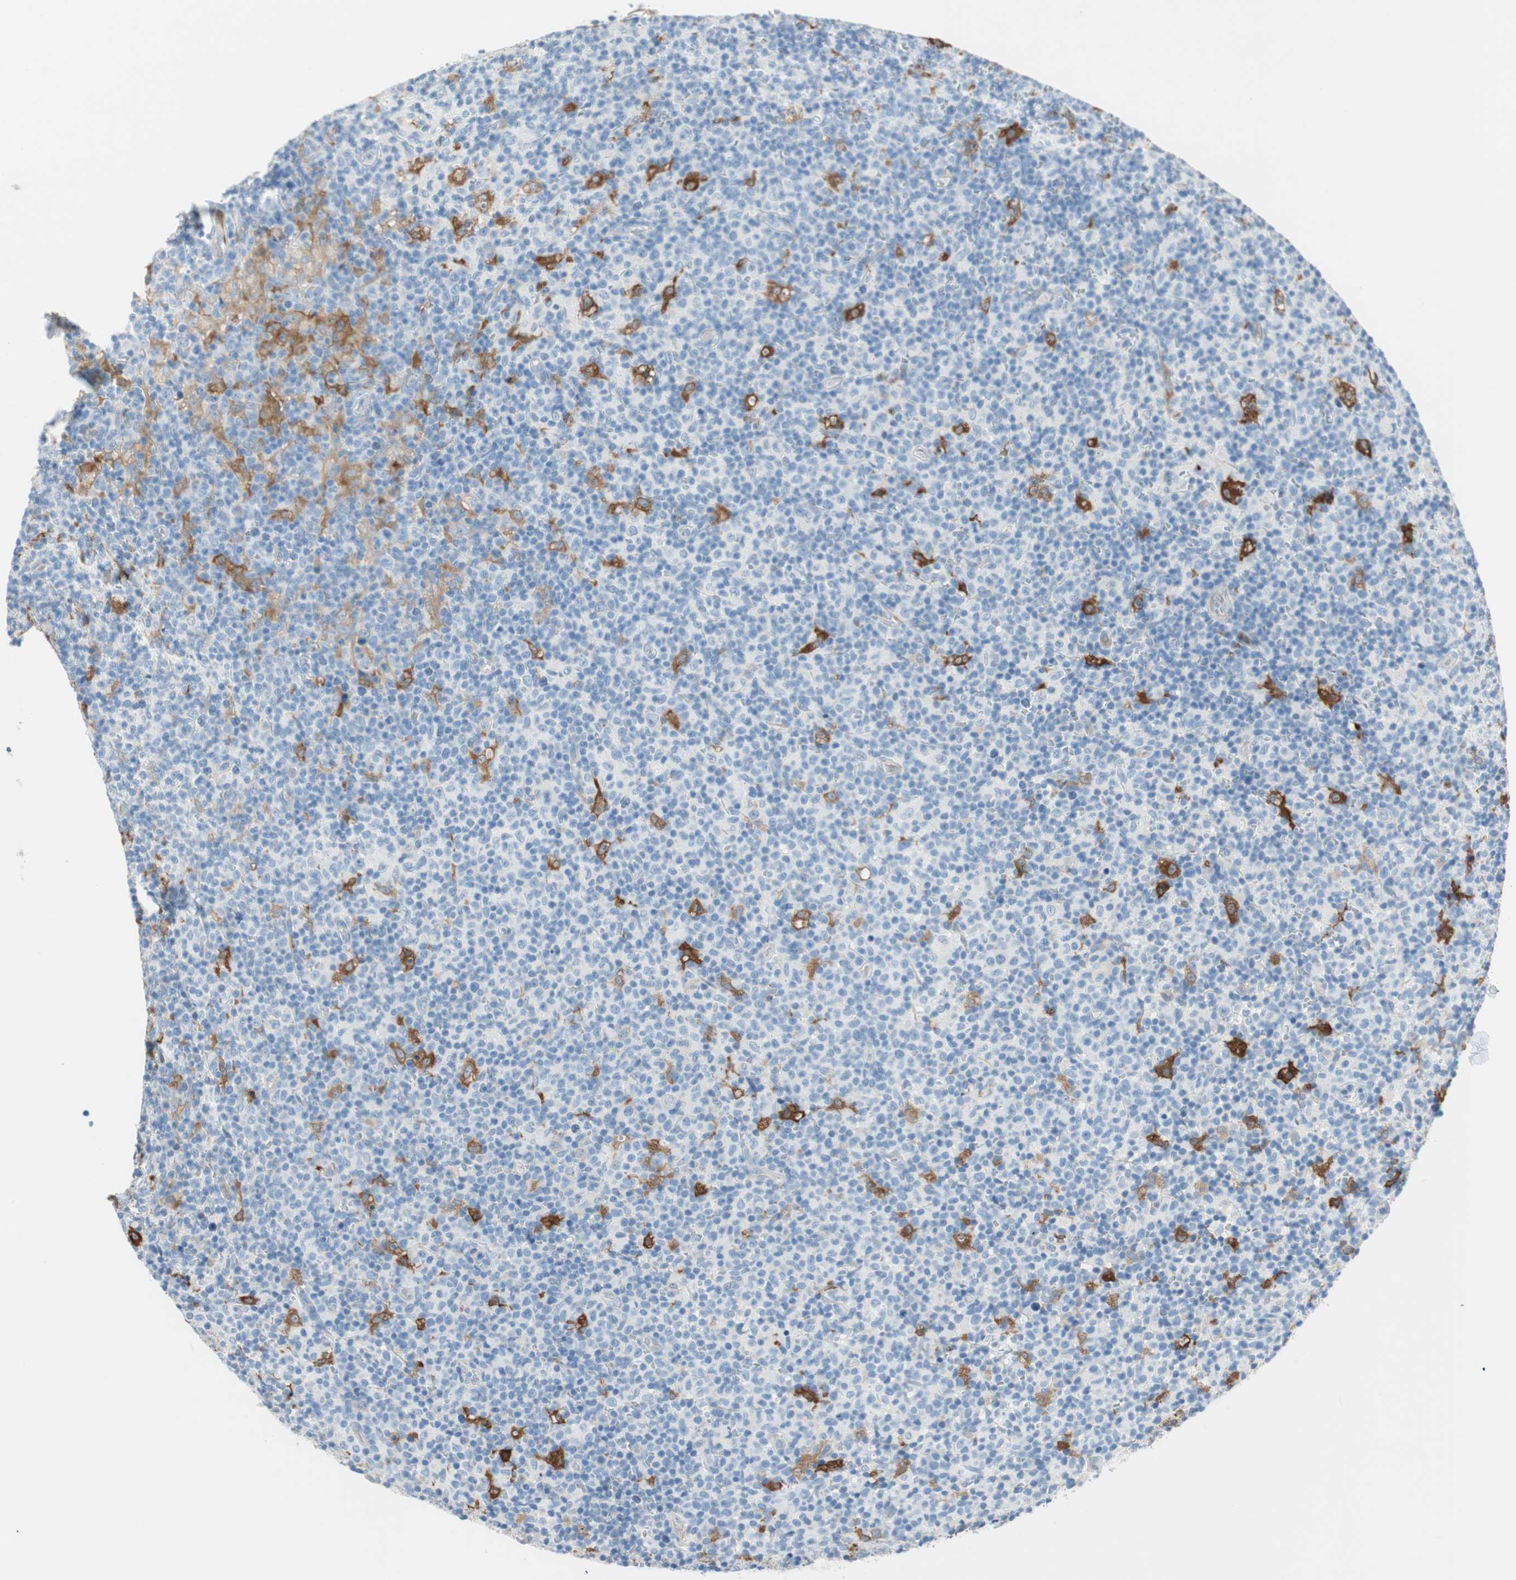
{"staining": {"intensity": "negative", "quantity": "none", "location": "none"}, "tissue": "lymph node", "cell_type": "Germinal center cells", "image_type": "normal", "snomed": [{"axis": "morphology", "description": "Normal tissue, NOS"}, {"axis": "morphology", "description": "Inflammation, NOS"}, {"axis": "topography", "description": "Lymph node"}], "caption": "IHC histopathology image of unremarkable lymph node: lymph node stained with DAB (3,3'-diaminobenzidine) shows no significant protein staining in germinal center cells.", "gene": "GLUL", "patient": {"sex": "male", "age": 55}}